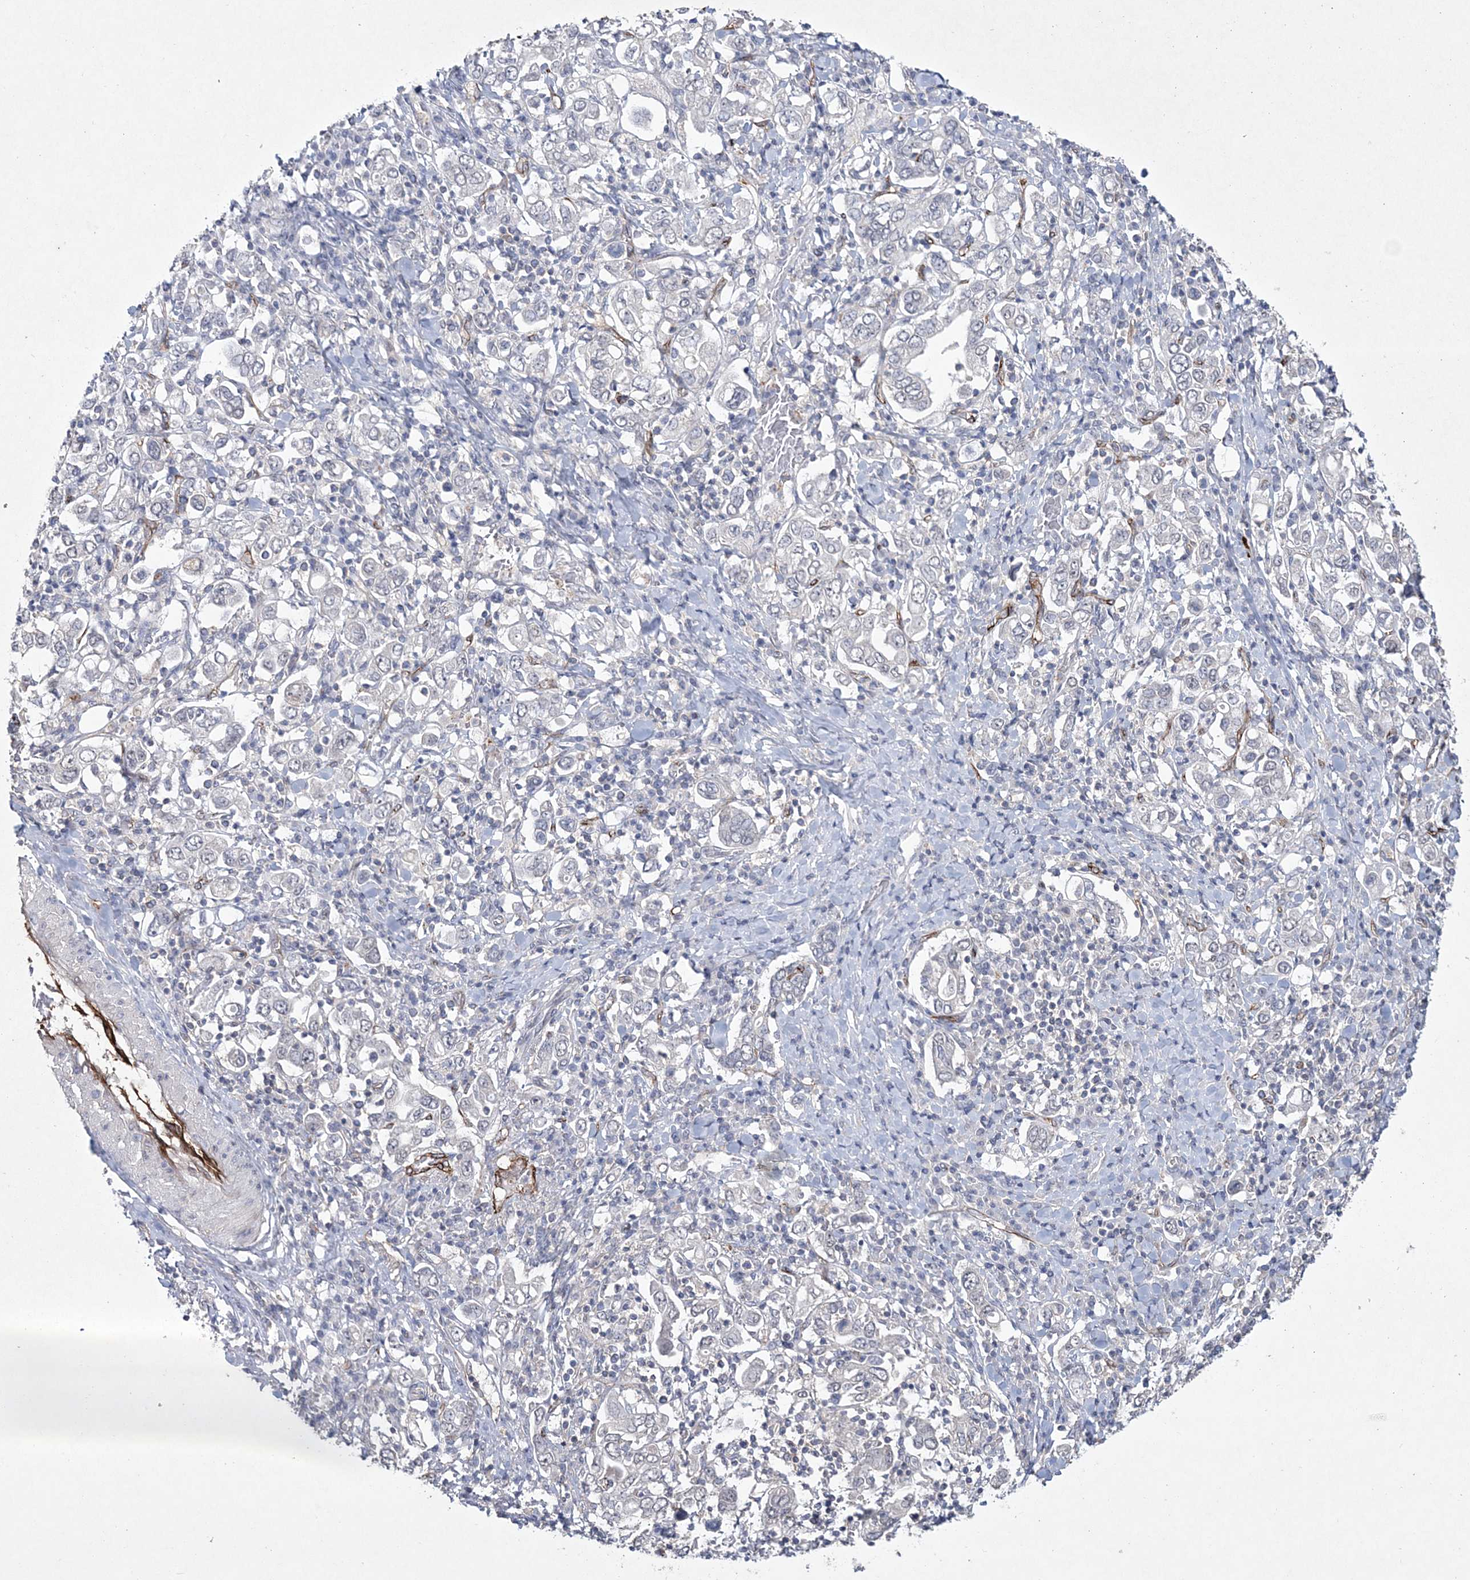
{"staining": {"intensity": "negative", "quantity": "none", "location": "none"}, "tissue": "stomach cancer", "cell_type": "Tumor cells", "image_type": "cancer", "snomed": [{"axis": "morphology", "description": "Adenocarcinoma, NOS"}, {"axis": "topography", "description": "Stomach, upper"}], "caption": "Tumor cells are negative for protein expression in human stomach cancer.", "gene": "DPCD", "patient": {"sex": "male", "age": 62}}